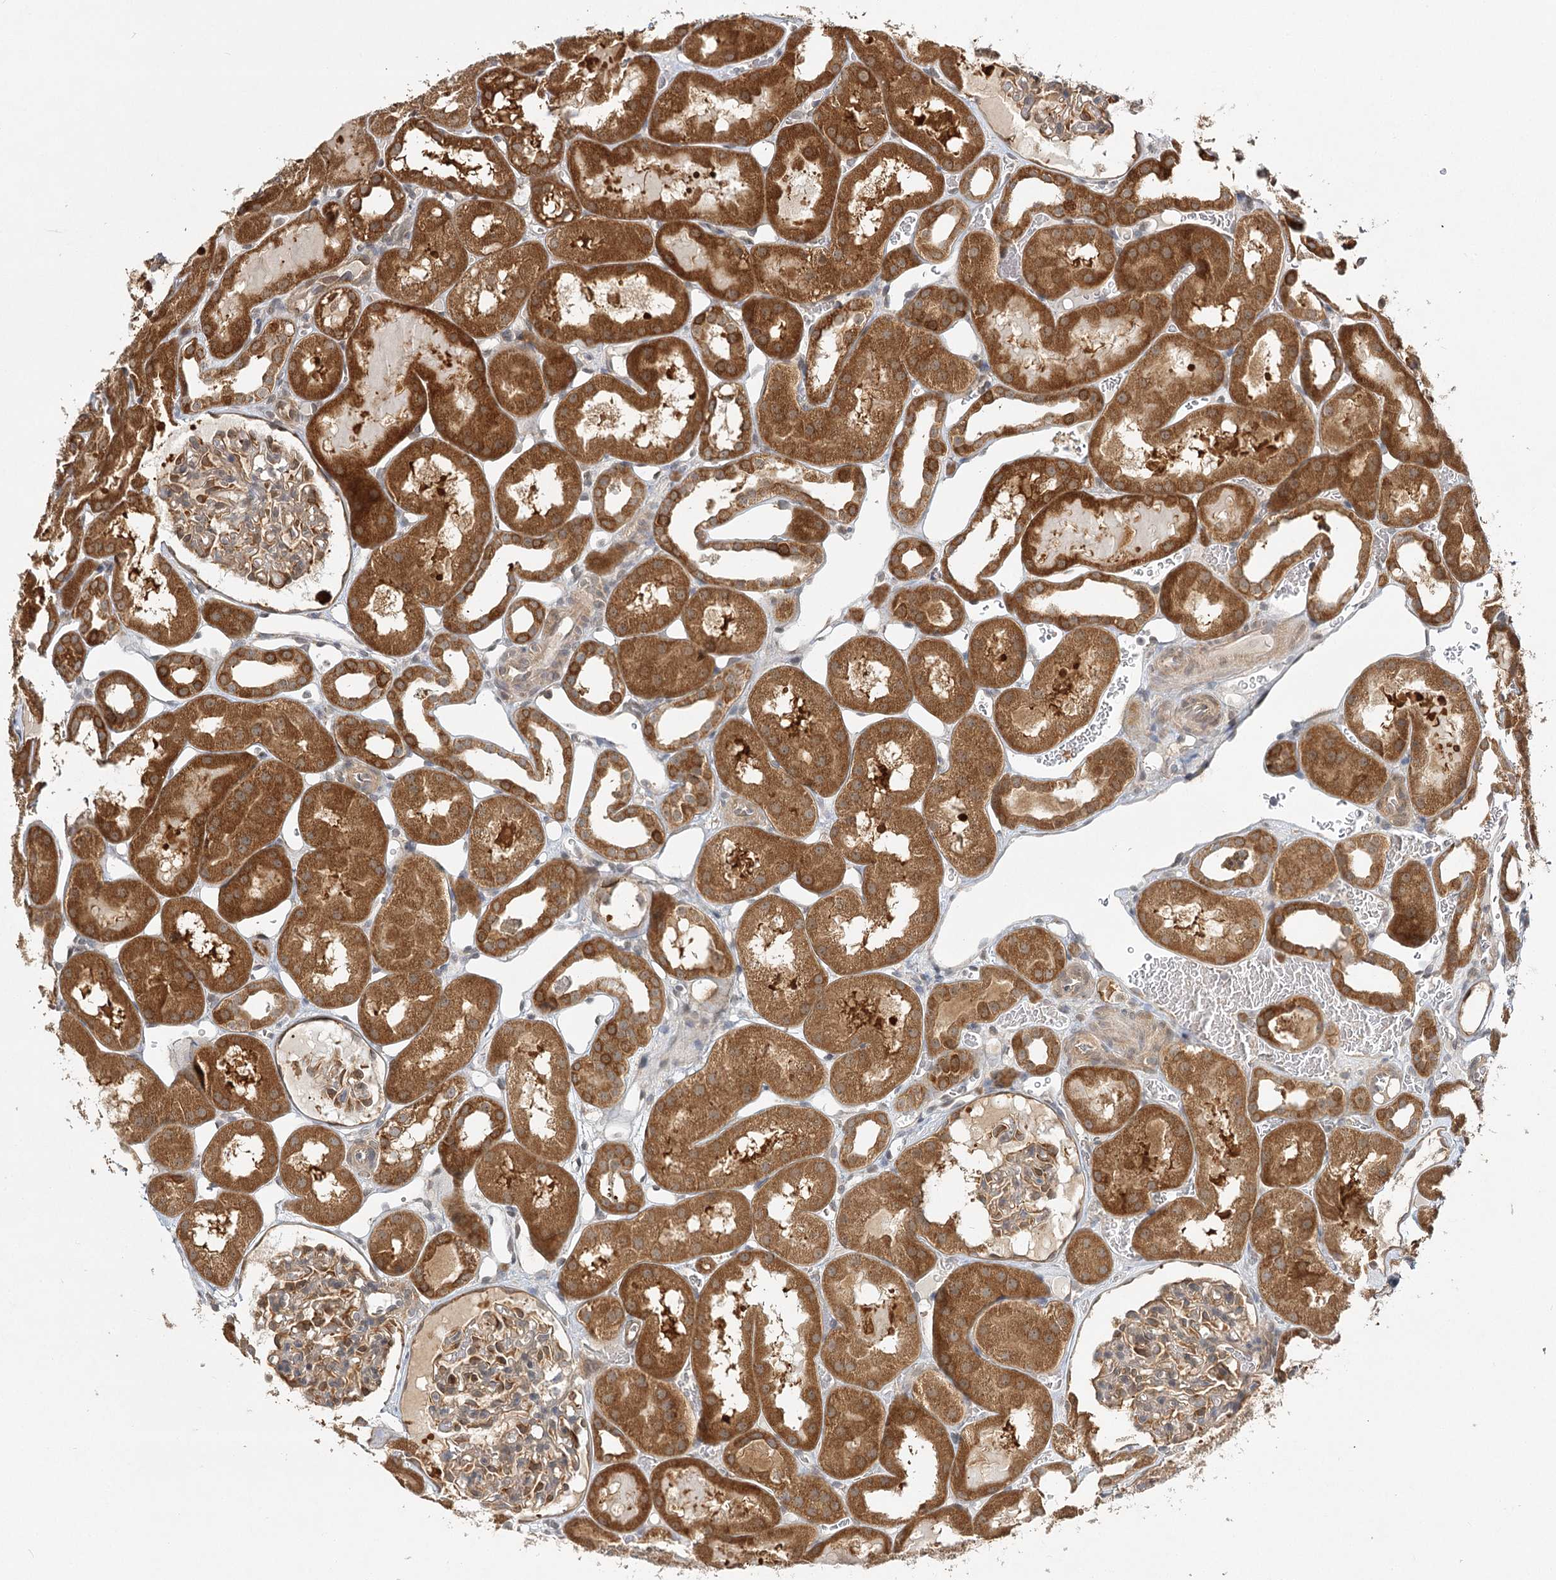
{"staining": {"intensity": "moderate", "quantity": "25%-75%", "location": "cytoplasmic/membranous"}, "tissue": "kidney", "cell_type": "Cells in glomeruli", "image_type": "normal", "snomed": [{"axis": "morphology", "description": "Normal tissue, NOS"}, {"axis": "topography", "description": "Kidney"}, {"axis": "topography", "description": "Urinary bladder"}], "caption": "Immunohistochemical staining of normal human kidney exhibits 25%-75% levels of moderate cytoplasmic/membranous protein staining in about 25%-75% of cells in glomeruli. (DAB = brown stain, brightfield microscopy at high magnification).", "gene": "INPP4B", "patient": {"sex": "male", "age": 16}}